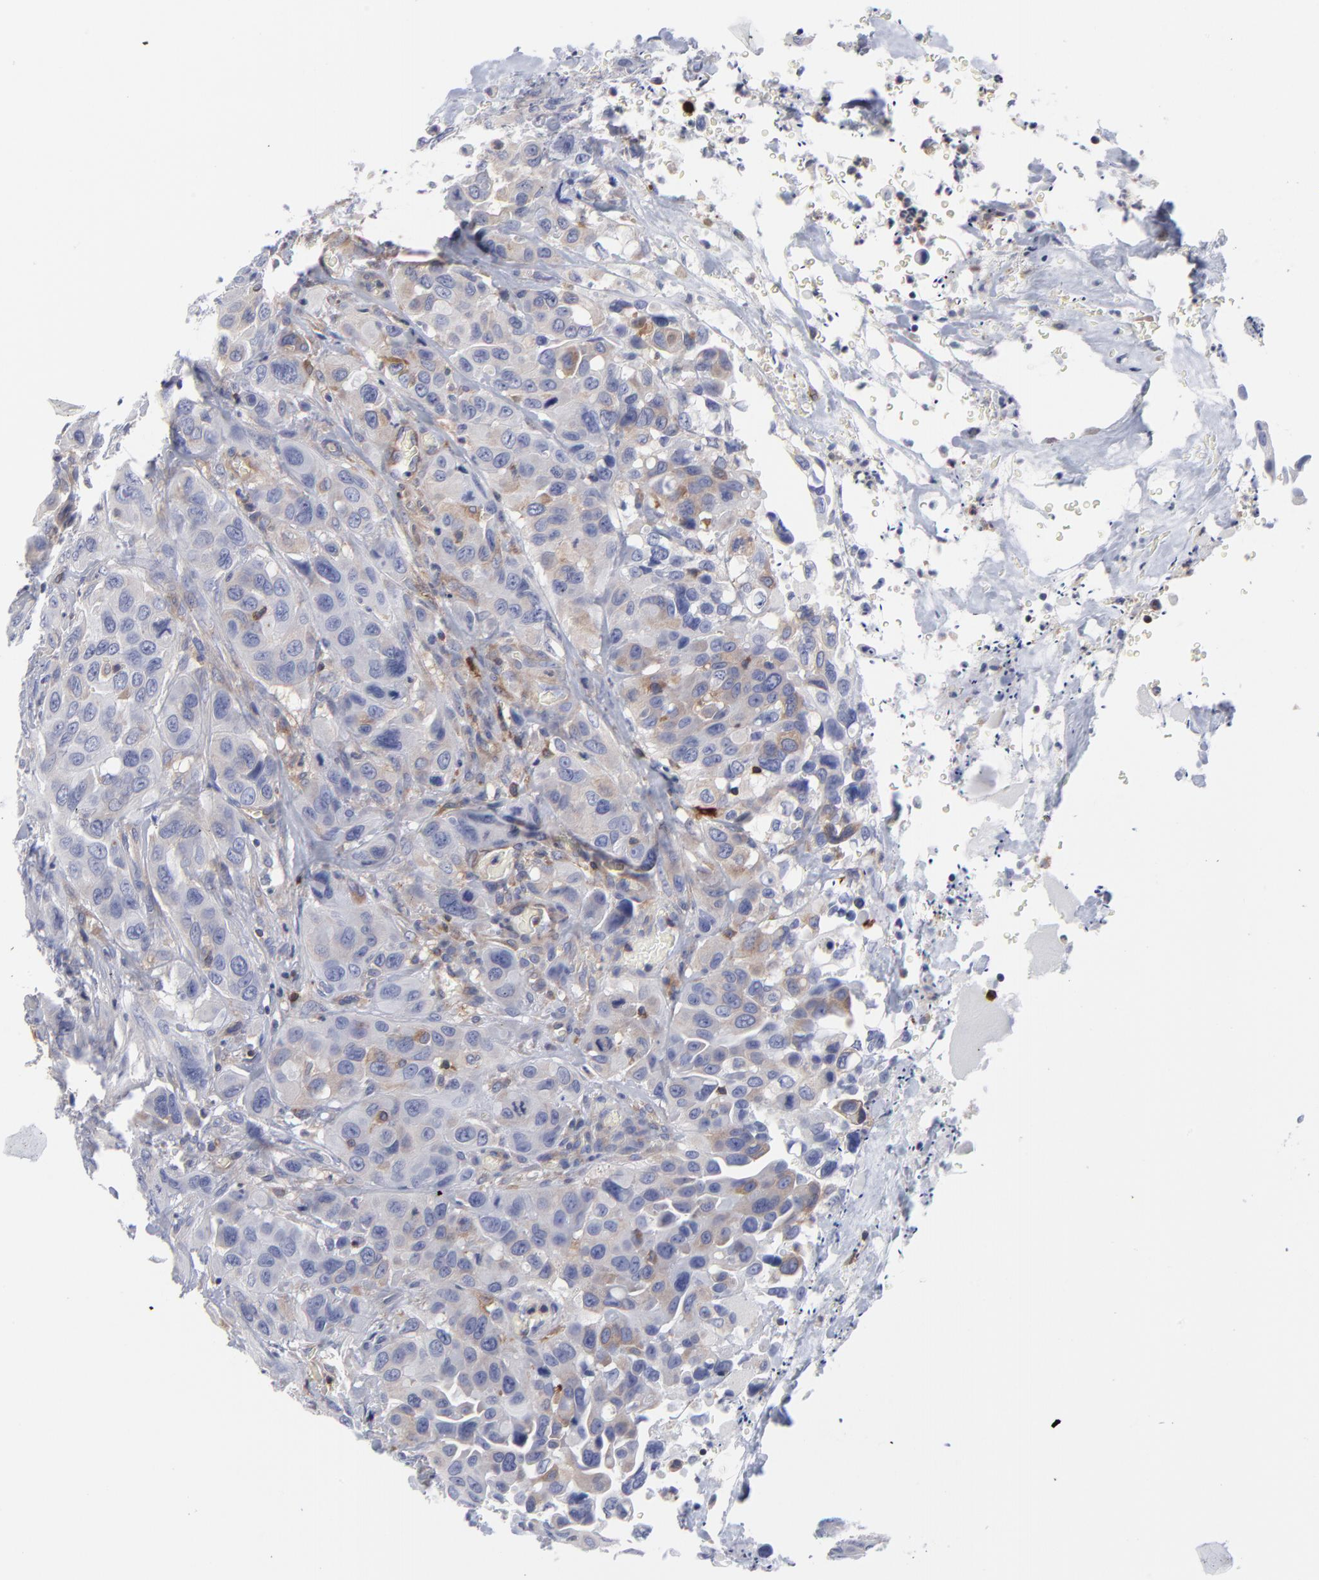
{"staining": {"intensity": "weak", "quantity": "<25%", "location": "cytoplasmic/membranous"}, "tissue": "urothelial cancer", "cell_type": "Tumor cells", "image_type": "cancer", "snomed": [{"axis": "morphology", "description": "Urothelial carcinoma, High grade"}, {"axis": "topography", "description": "Urinary bladder"}], "caption": "A high-resolution image shows IHC staining of urothelial cancer, which demonstrates no significant positivity in tumor cells.", "gene": "NFKBIA", "patient": {"sex": "male", "age": 73}}